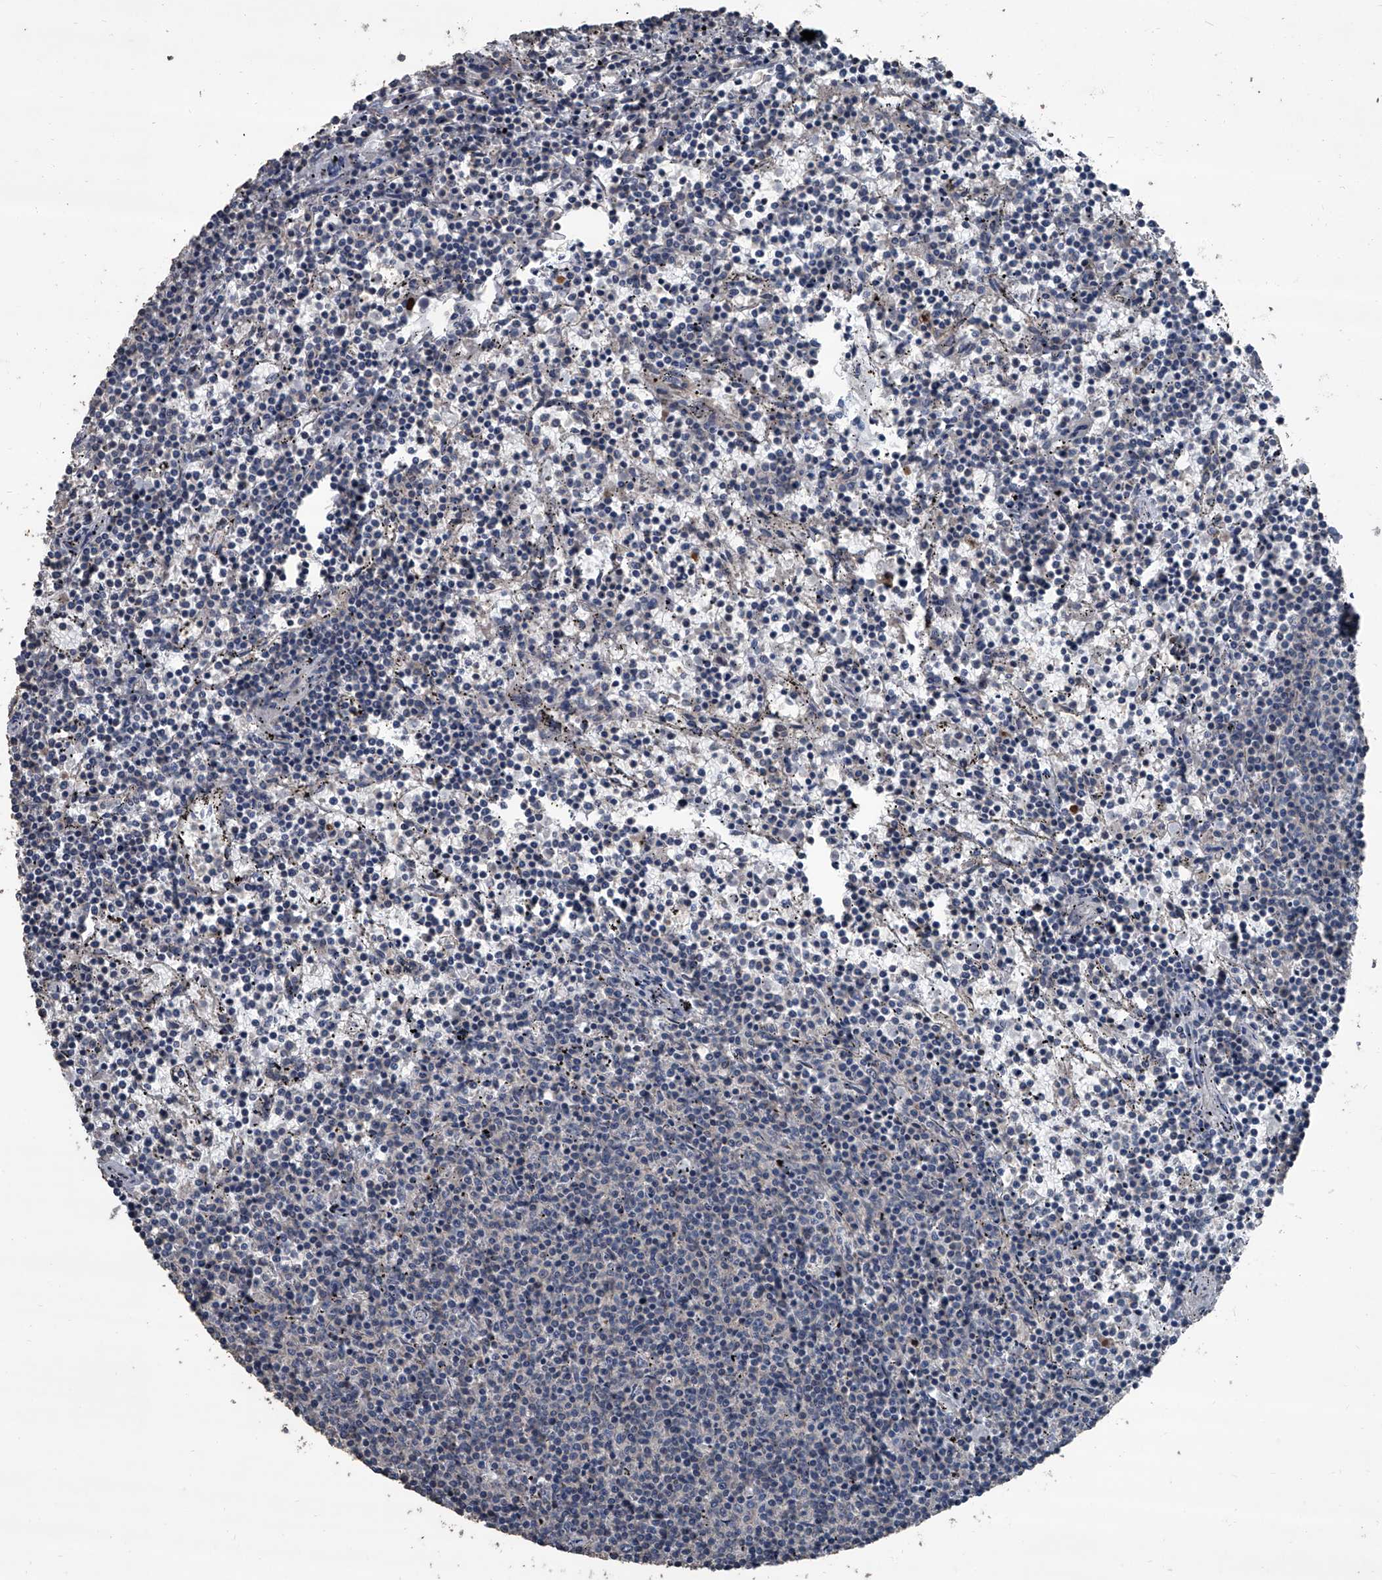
{"staining": {"intensity": "negative", "quantity": "none", "location": "none"}, "tissue": "lymphoma", "cell_type": "Tumor cells", "image_type": "cancer", "snomed": [{"axis": "morphology", "description": "Malignant lymphoma, non-Hodgkin's type, Low grade"}, {"axis": "topography", "description": "Spleen"}], "caption": "DAB (3,3'-diaminobenzidine) immunohistochemical staining of human malignant lymphoma, non-Hodgkin's type (low-grade) reveals no significant positivity in tumor cells.", "gene": "OARD1", "patient": {"sex": "female", "age": 50}}